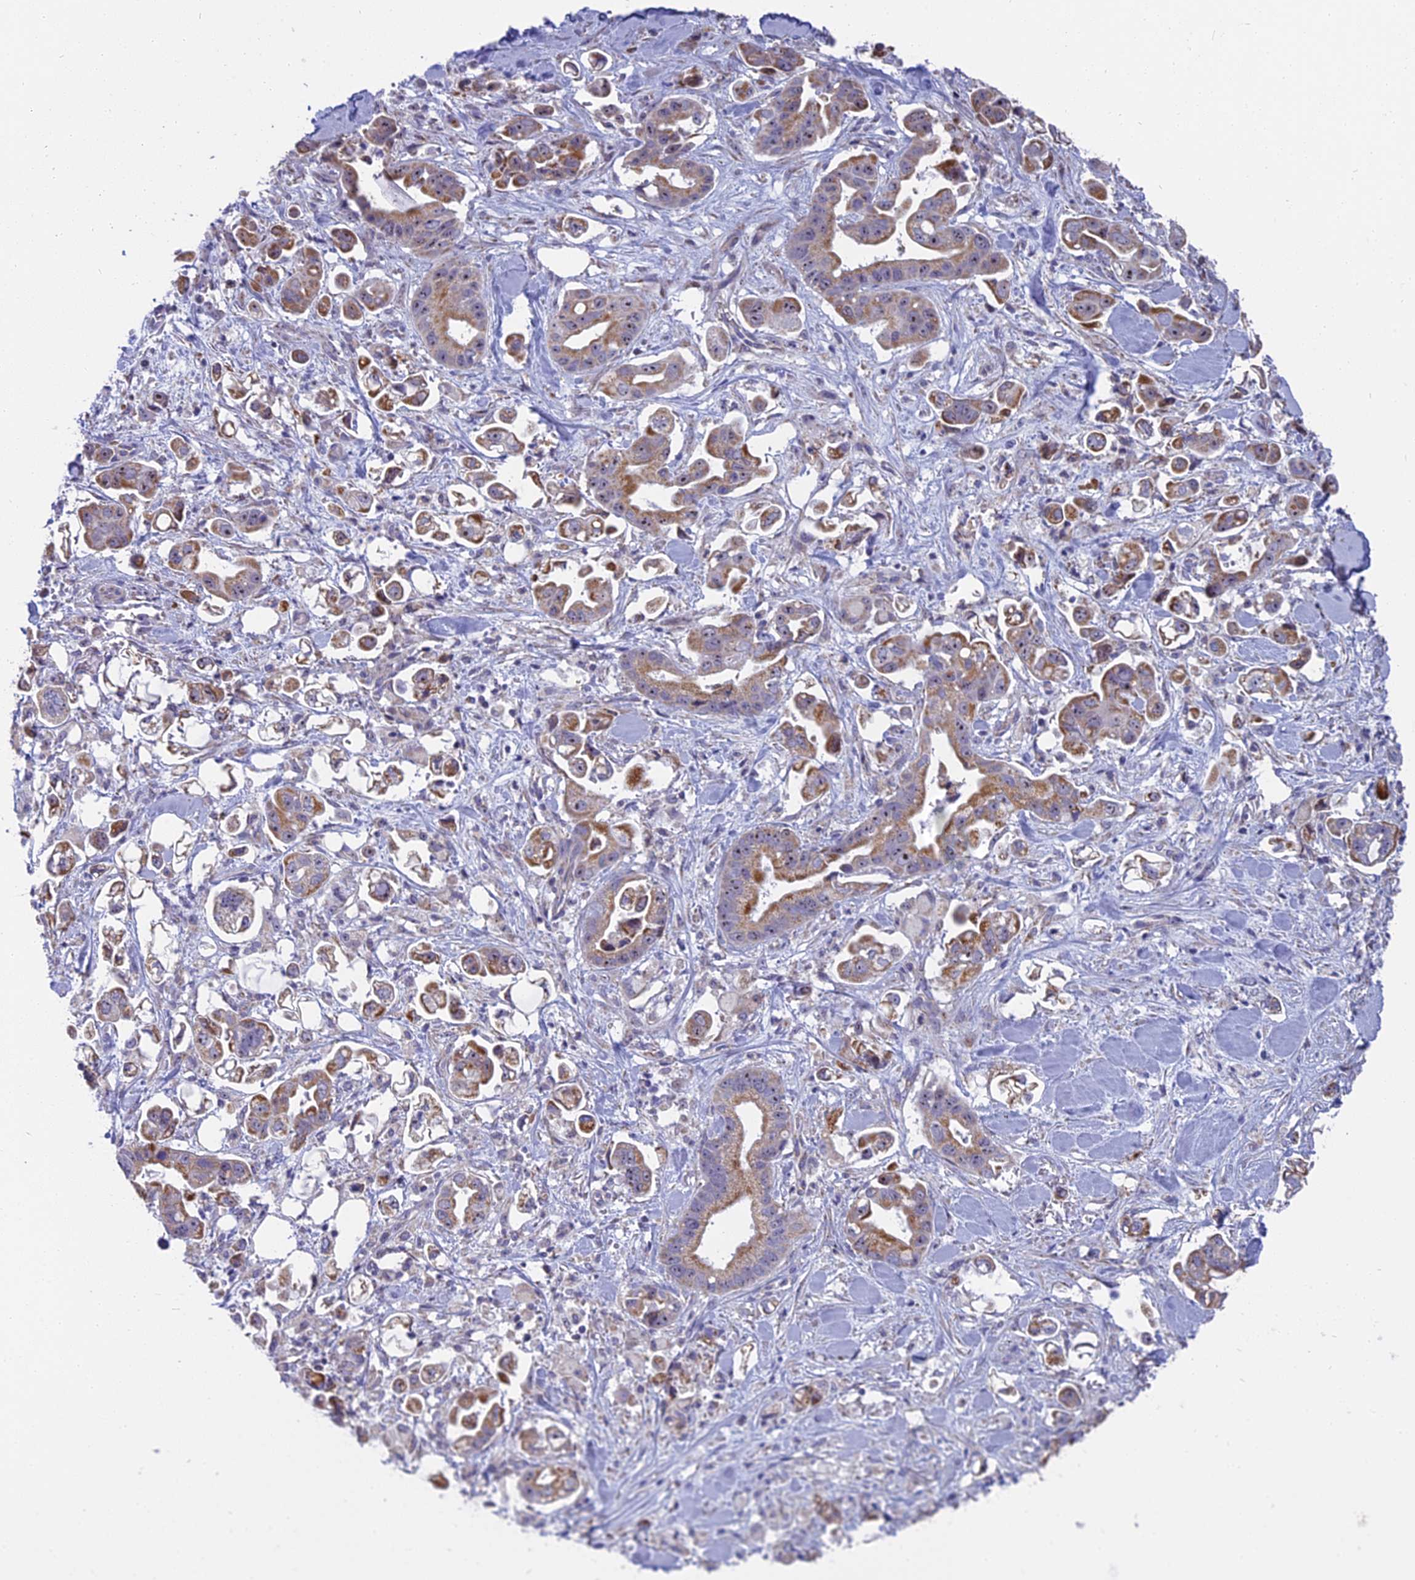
{"staining": {"intensity": "moderate", "quantity": "25%-75%", "location": "cytoplasmic/membranous"}, "tissue": "stomach cancer", "cell_type": "Tumor cells", "image_type": "cancer", "snomed": [{"axis": "morphology", "description": "Adenocarcinoma, NOS"}, {"axis": "topography", "description": "Stomach"}], "caption": "Tumor cells exhibit medium levels of moderate cytoplasmic/membranous expression in approximately 25%-75% of cells in human stomach cancer.", "gene": "DTWD1", "patient": {"sex": "male", "age": 62}}